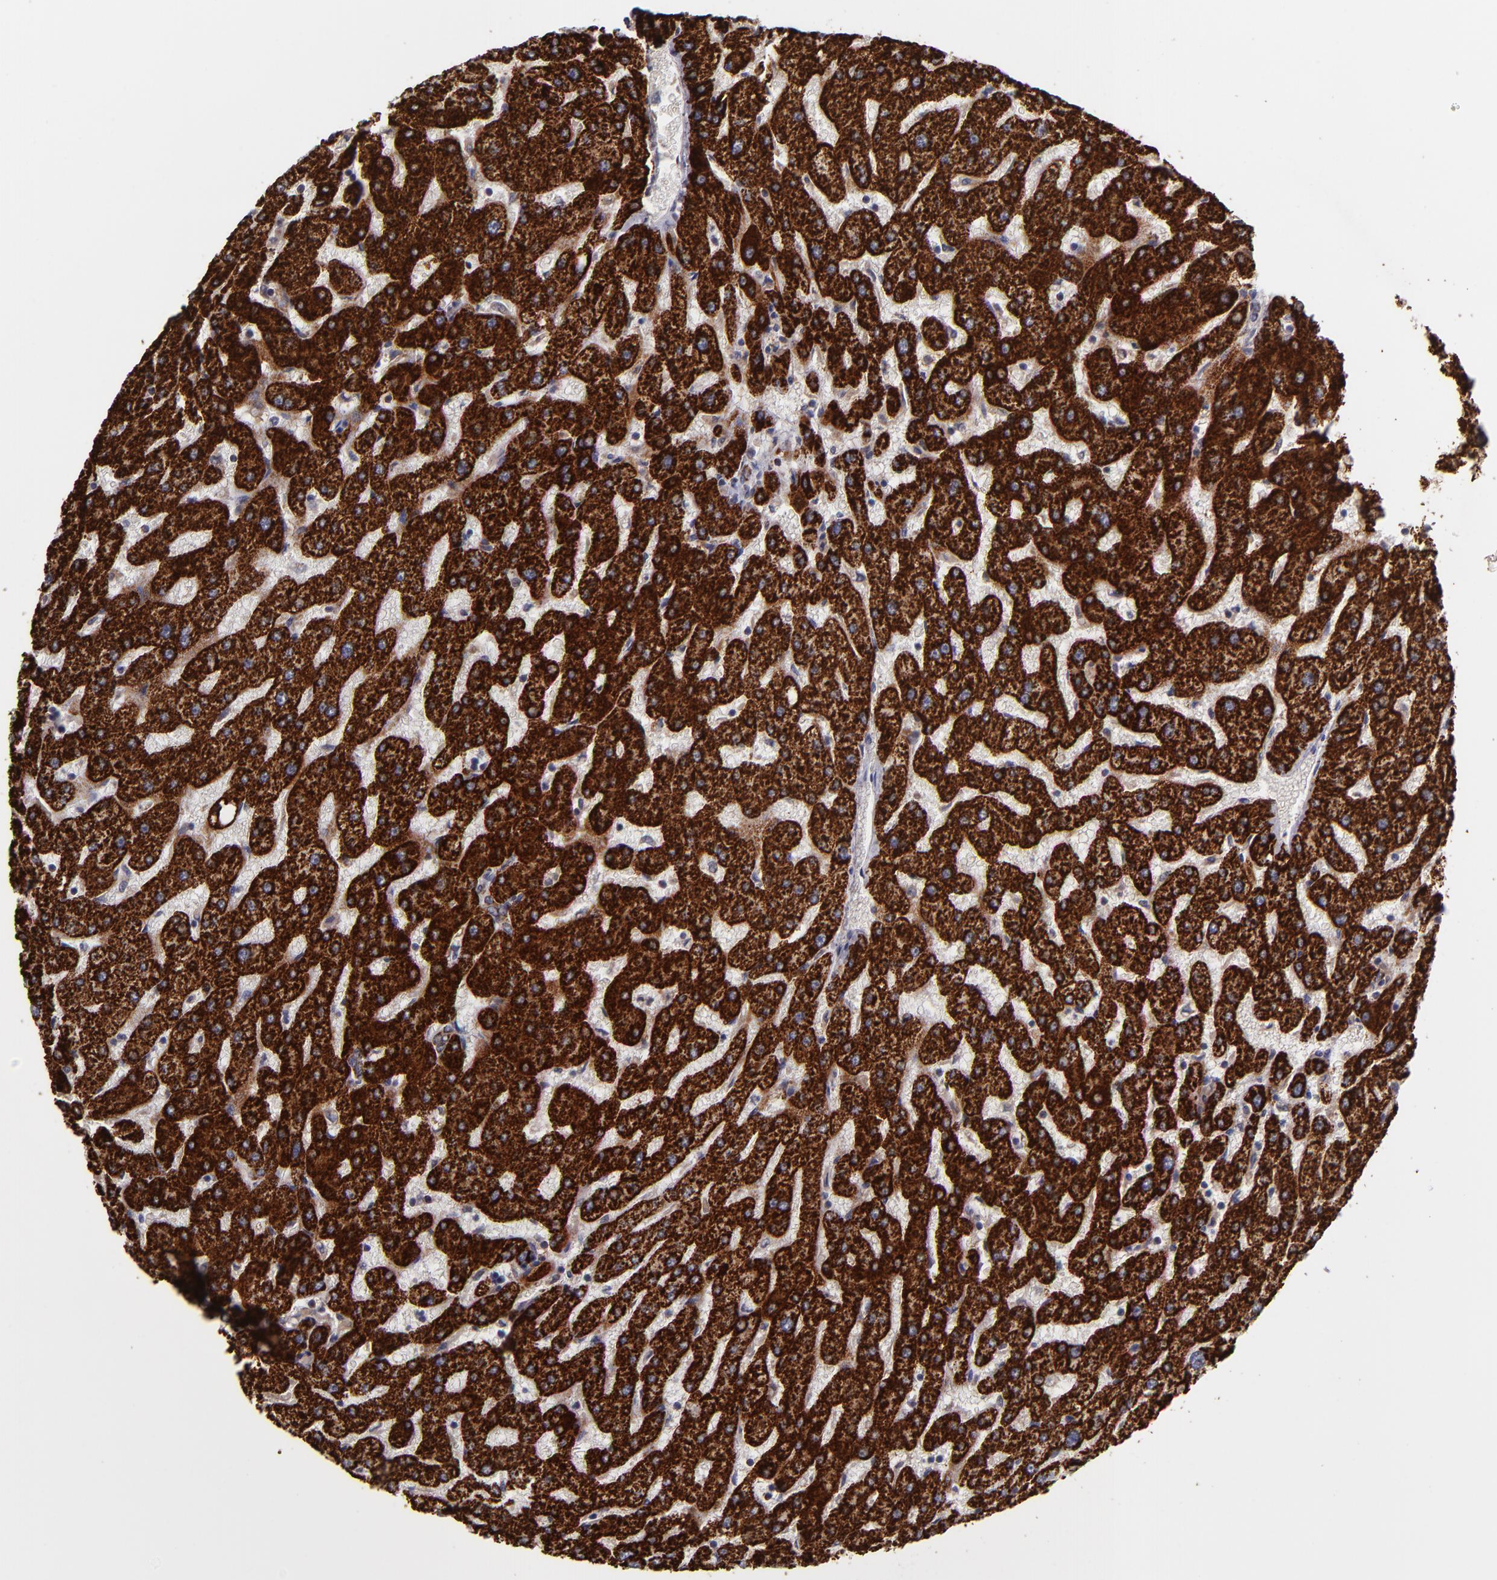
{"staining": {"intensity": "strong", "quantity": ">75%", "location": "cytoplasmic/membranous"}, "tissue": "liver", "cell_type": "Hepatocytes", "image_type": "normal", "snomed": [{"axis": "morphology", "description": "Normal tissue, NOS"}, {"axis": "topography", "description": "Liver"}], "caption": "Immunohistochemical staining of normal human liver shows >75% levels of strong cytoplasmic/membranous protein staining in approximately >75% of hepatocytes.", "gene": "CLTA", "patient": {"sex": "male", "age": 67}}